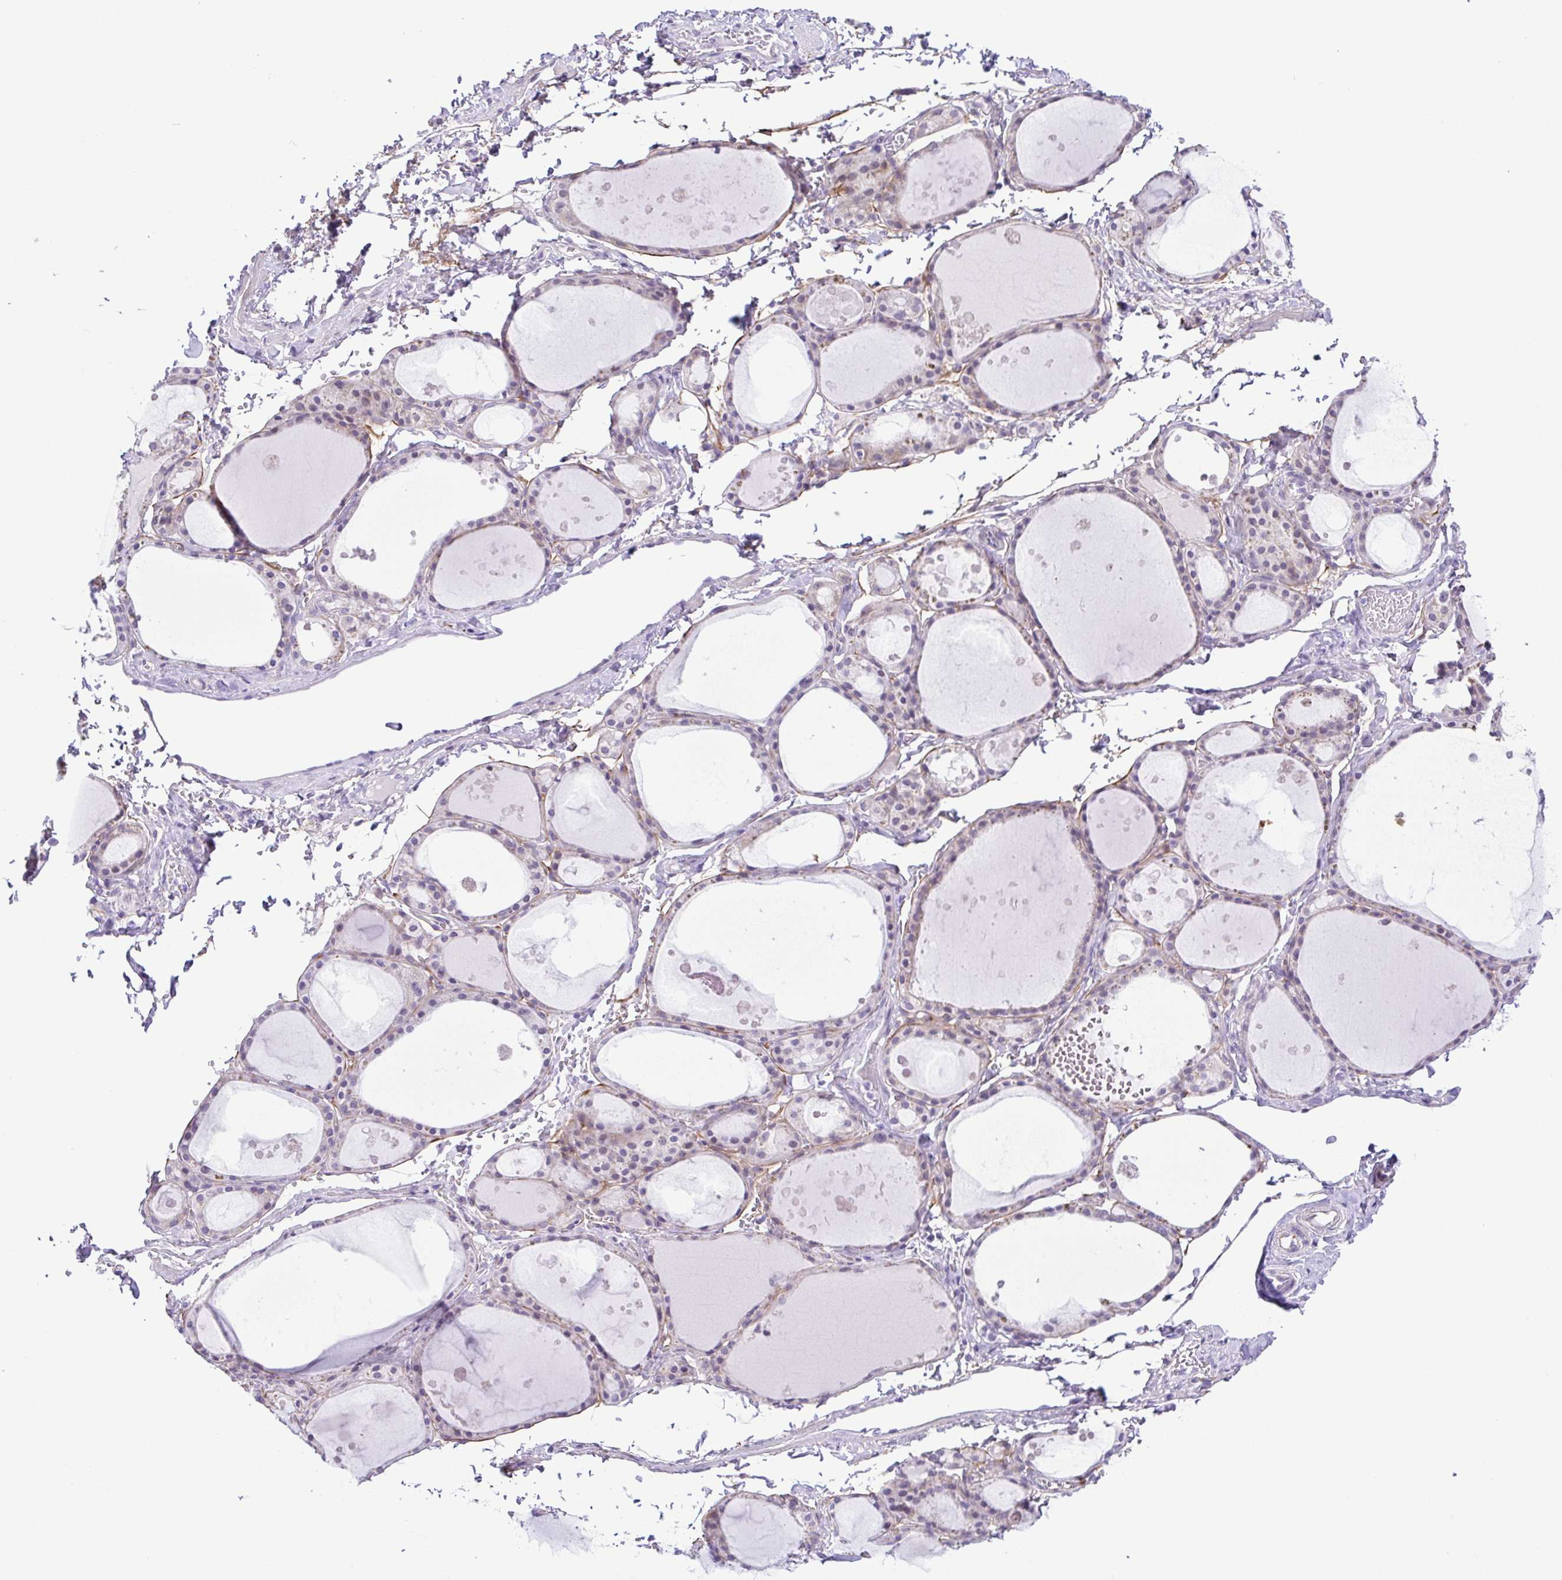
{"staining": {"intensity": "negative", "quantity": "none", "location": "none"}, "tissue": "thyroid gland", "cell_type": "Glandular cells", "image_type": "normal", "snomed": [{"axis": "morphology", "description": "Normal tissue, NOS"}, {"axis": "topography", "description": "Thyroid gland"}], "caption": "Micrograph shows no protein staining in glandular cells of unremarkable thyroid gland. (DAB immunohistochemistry, high magnification).", "gene": "DCLK2", "patient": {"sex": "male", "age": 68}}